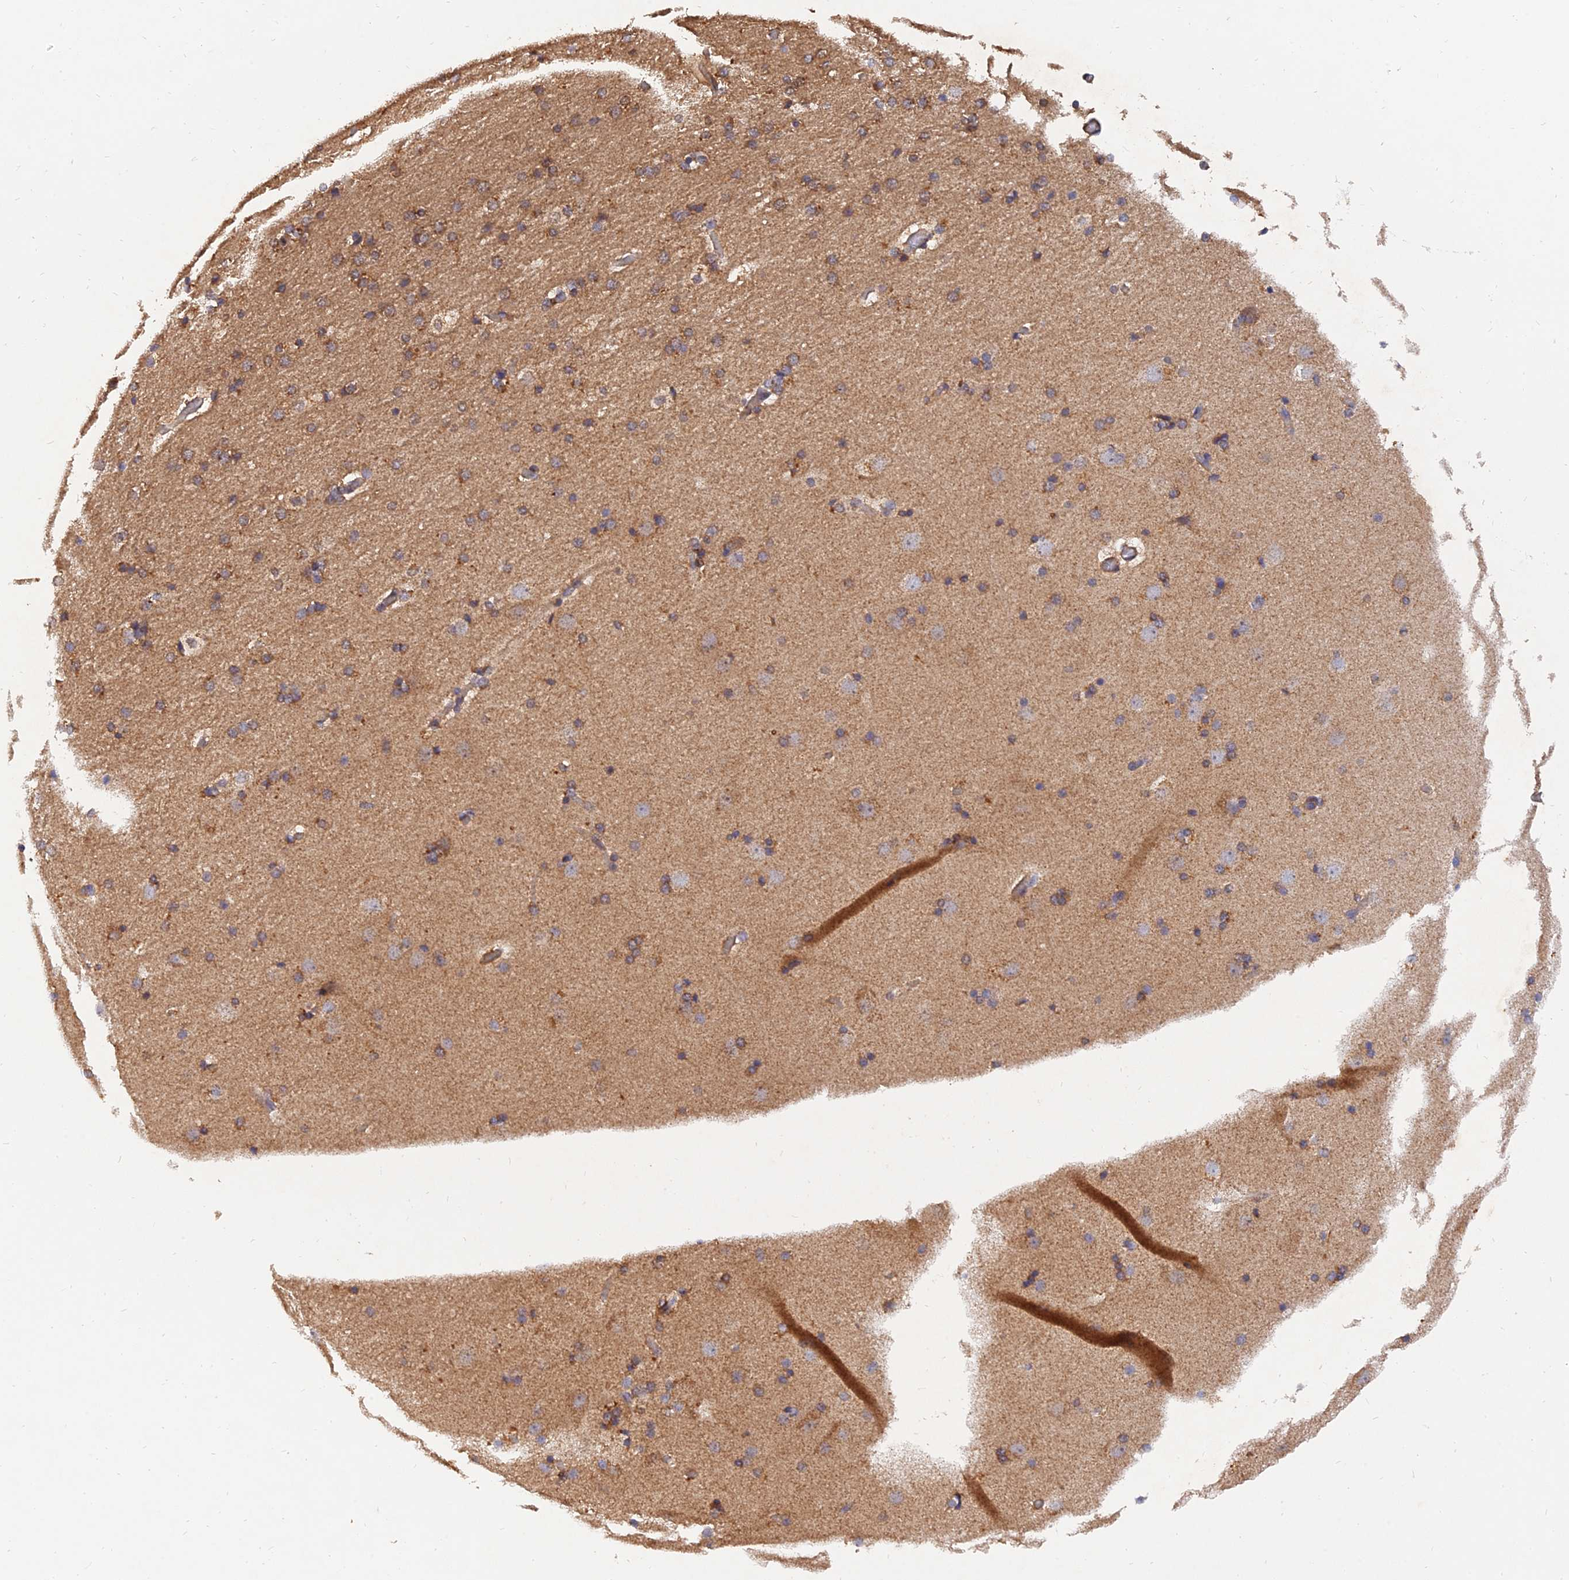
{"staining": {"intensity": "moderate", "quantity": ">75%", "location": "cytoplasmic/membranous"}, "tissue": "cerebral cortex", "cell_type": "Endothelial cells", "image_type": "normal", "snomed": [{"axis": "morphology", "description": "Normal tissue, NOS"}, {"axis": "topography", "description": "Cerebral cortex"}], "caption": "Immunohistochemical staining of normal cerebral cortex exhibits >75% levels of moderate cytoplasmic/membranous protein positivity in approximately >75% of endothelial cells.", "gene": "SLC38A11", "patient": {"sex": "male", "age": 57}}